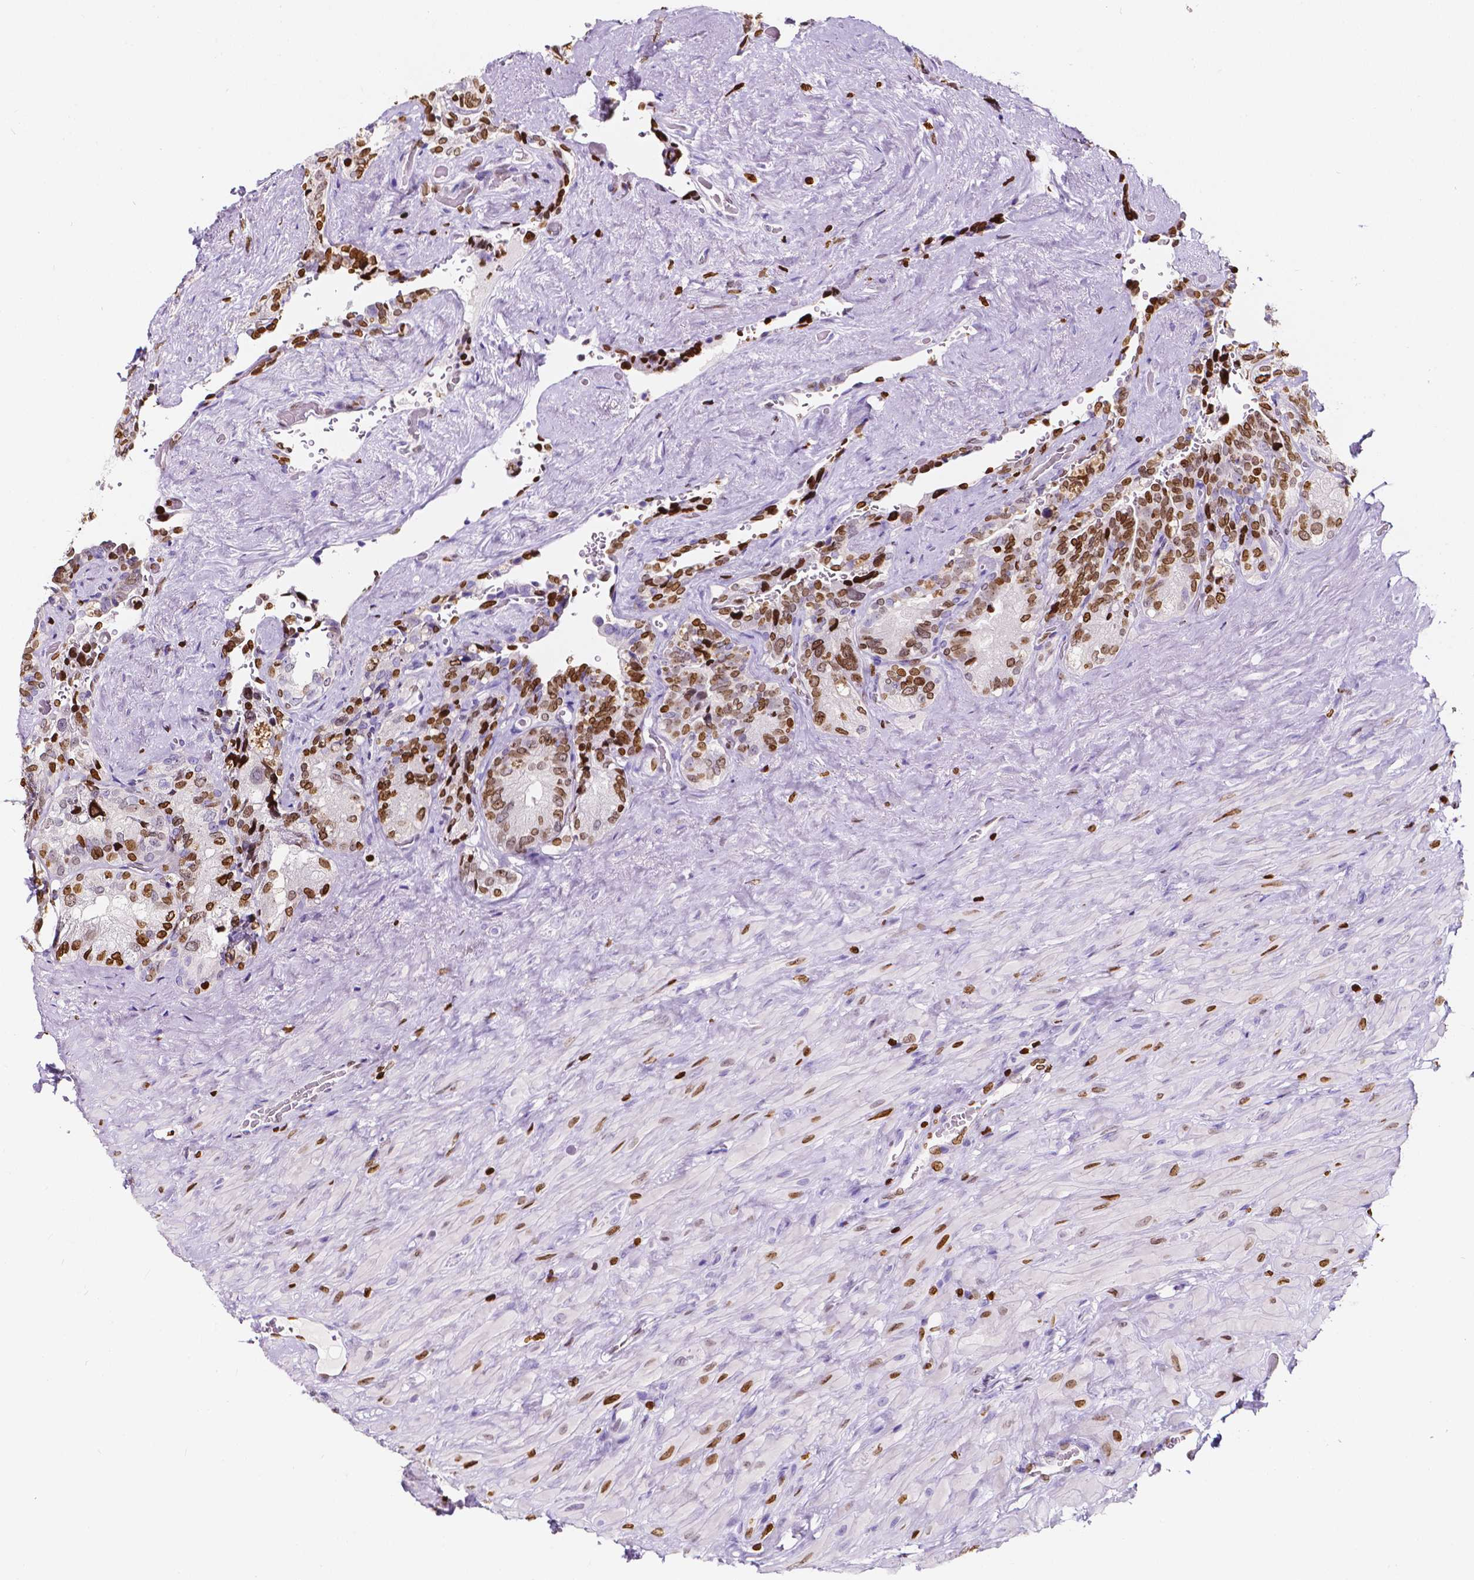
{"staining": {"intensity": "strong", "quantity": "25%-75%", "location": "nuclear"}, "tissue": "seminal vesicle", "cell_type": "Glandular cells", "image_type": "normal", "snomed": [{"axis": "morphology", "description": "Normal tissue, NOS"}, {"axis": "topography", "description": "Seminal veicle"}], "caption": "Strong nuclear positivity is identified in about 25%-75% of glandular cells in normal seminal vesicle.", "gene": "CBY3", "patient": {"sex": "male", "age": 69}}